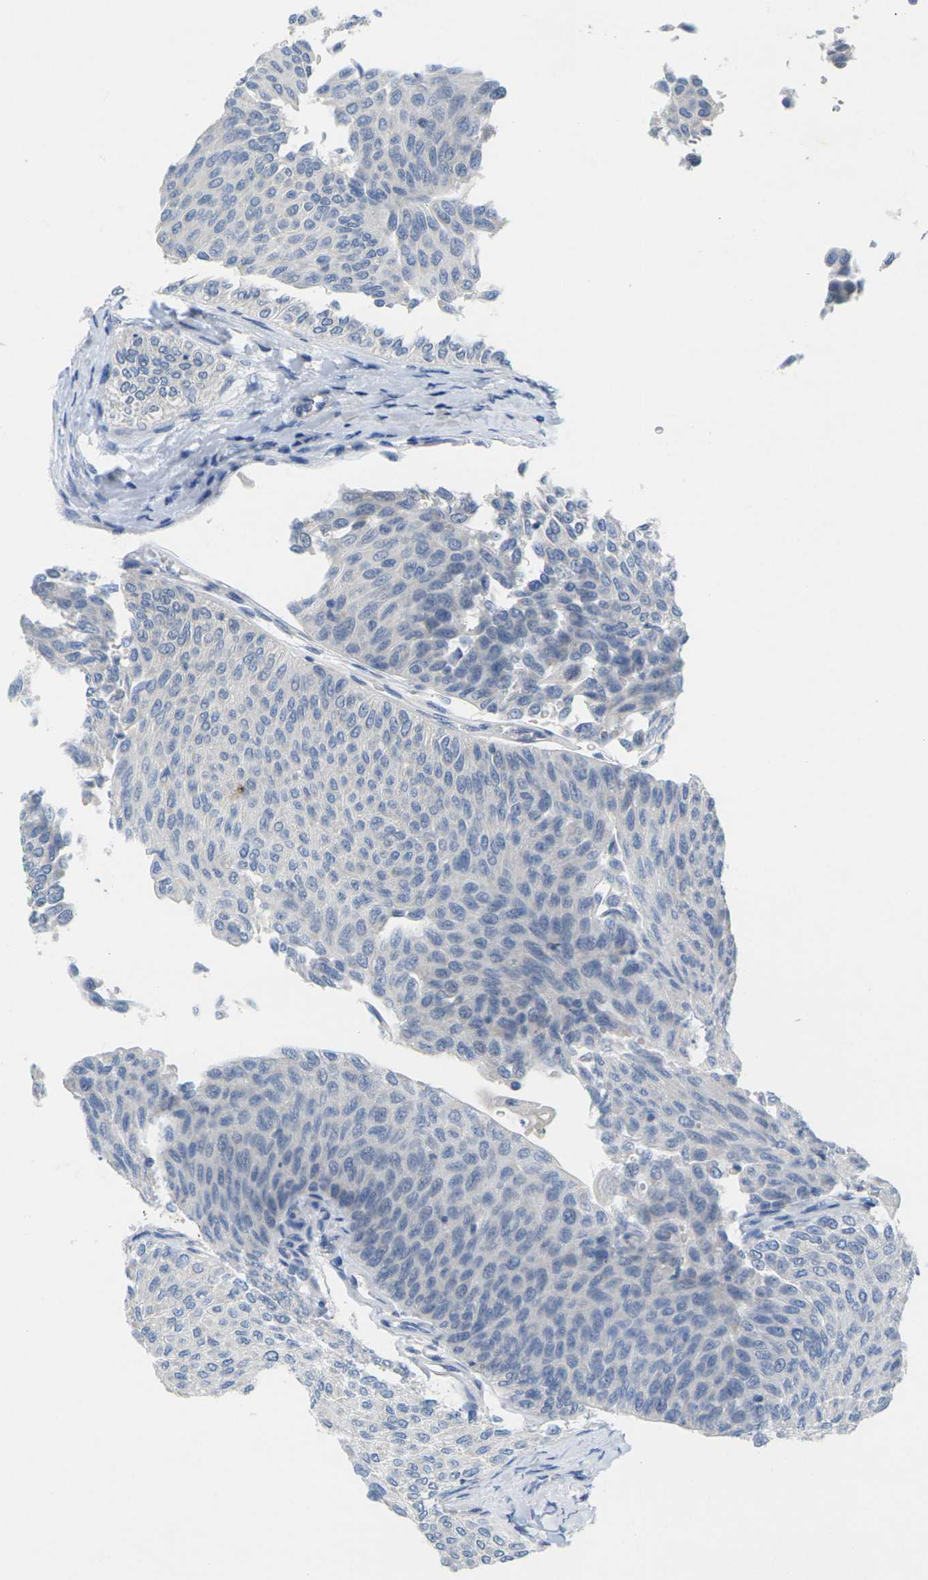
{"staining": {"intensity": "negative", "quantity": "none", "location": "none"}, "tissue": "urothelial cancer", "cell_type": "Tumor cells", "image_type": "cancer", "snomed": [{"axis": "morphology", "description": "Urothelial carcinoma, Low grade"}, {"axis": "topography", "description": "Urinary bladder"}], "caption": "Tumor cells are negative for protein expression in human low-grade urothelial carcinoma.", "gene": "TNNI3", "patient": {"sex": "male", "age": 78}}